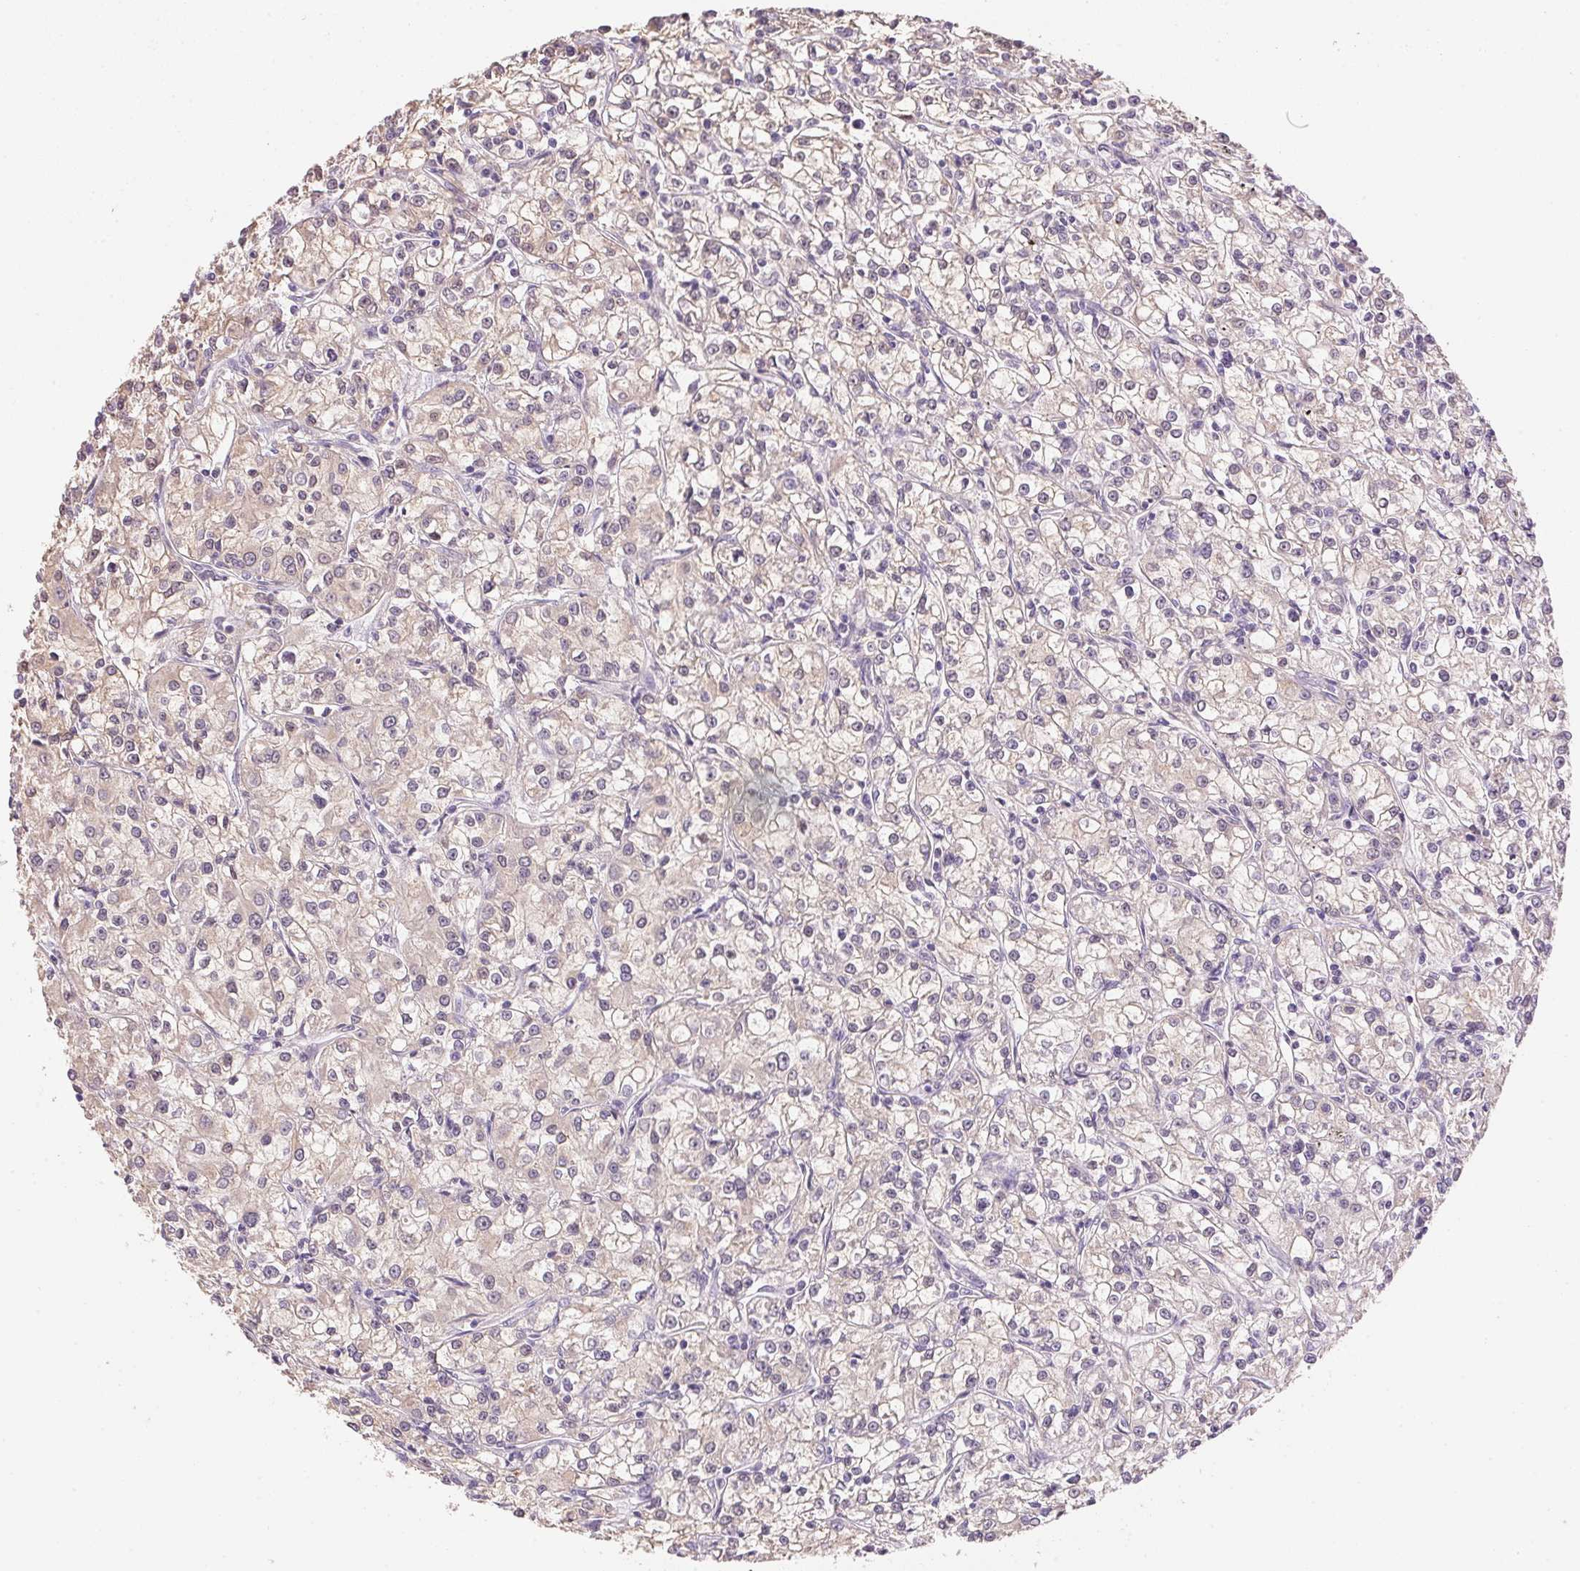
{"staining": {"intensity": "negative", "quantity": "none", "location": "none"}, "tissue": "renal cancer", "cell_type": "Tumor cells", "image_type": "cancer", "snomed": [{"axis": "morphology", "description": "Adenocarcinoma, NOS"}, {"axis": "topography", "description": "Kidney"}], "caption": "Histopathology image shows no significant protein expression in tumor cells of renal cancer (adenocarcinoma).", "gene": "FNDC4", "patient": {"sex": "female", "age": 59}}